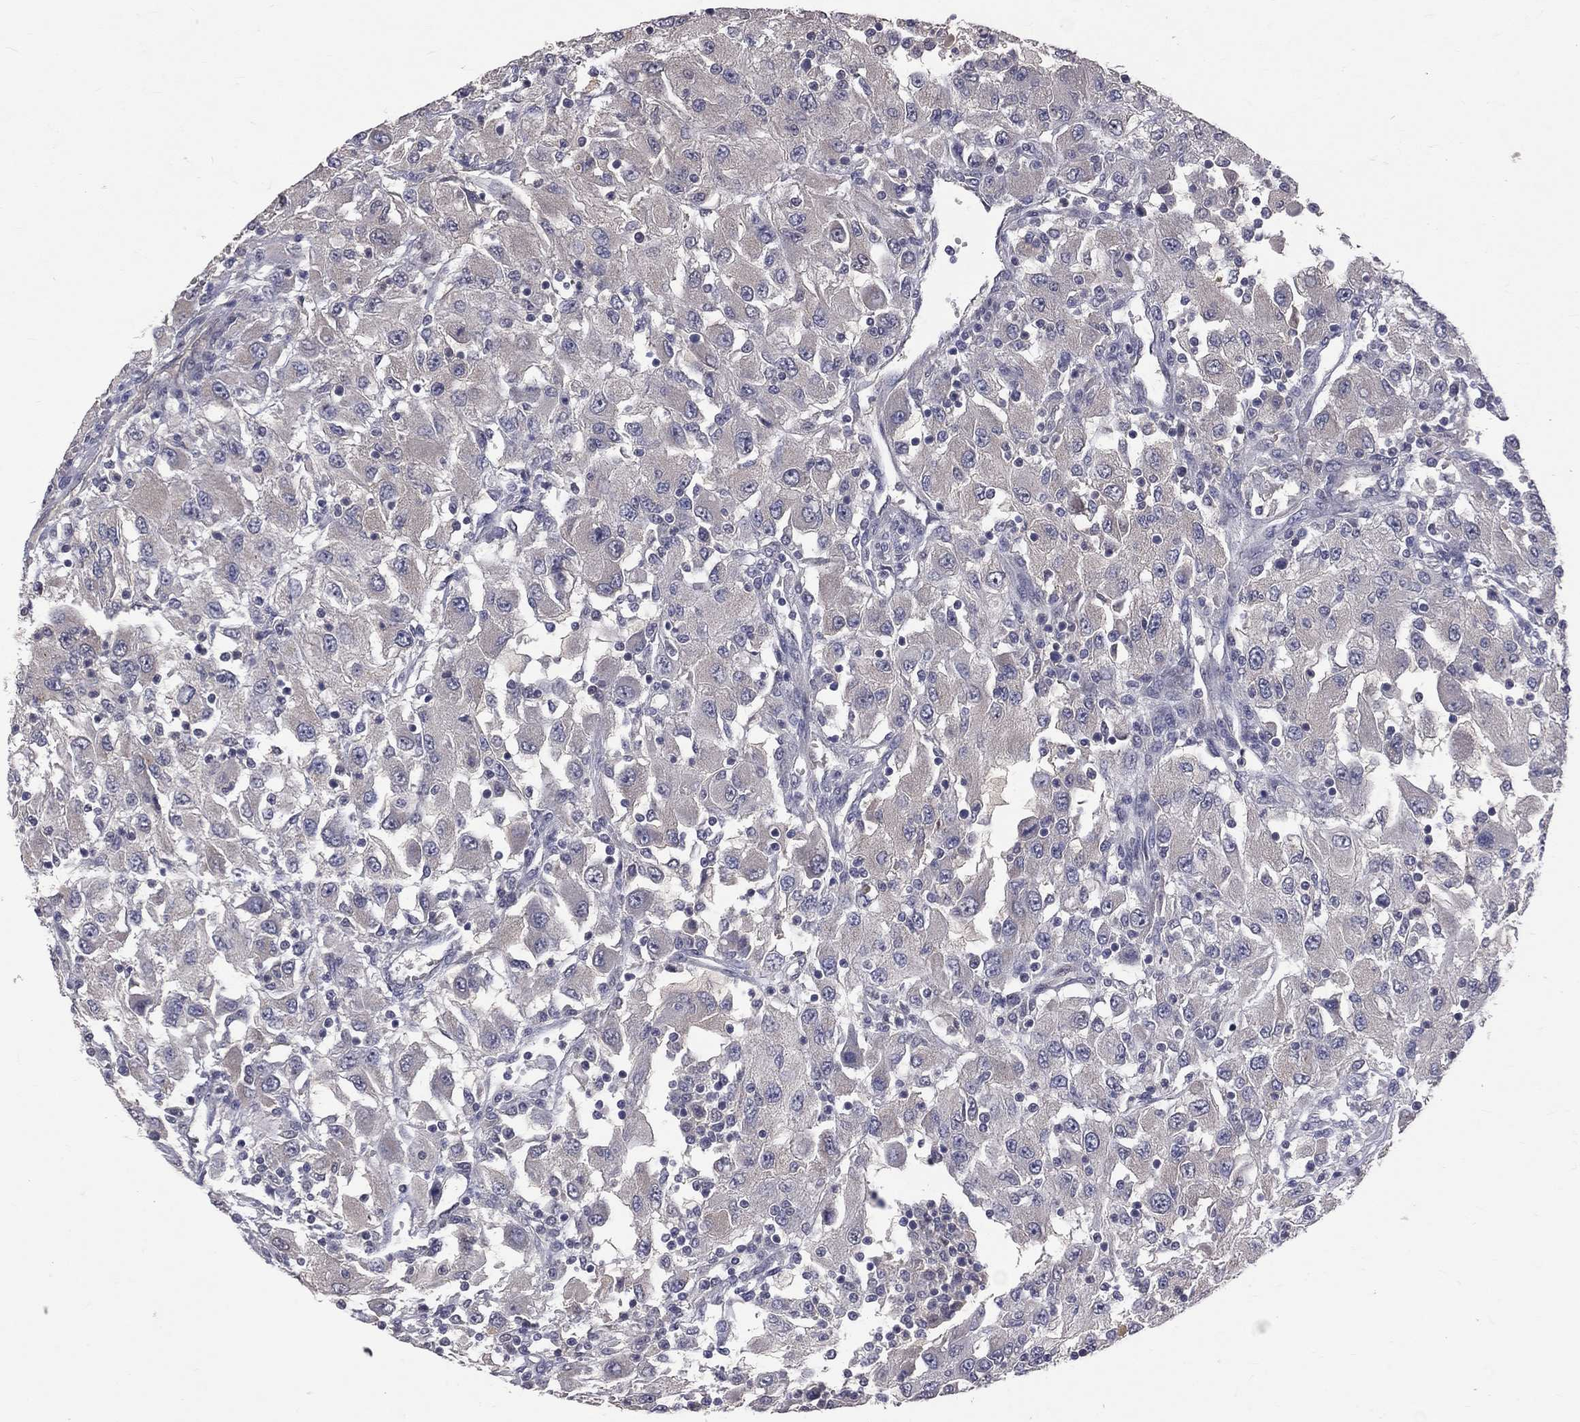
{"staining": {"intensity": "negative", "quantity": "none", "location": "none"}, "tissue": "renal cancer", "cell_type": "Tumor cells", "image_type": "cancer", "snomed": [{"axis": "morphology", "description": "Adenocarcinoma, NOS"}, {"axis": "topography", "description": "Kidney"}], "caption": "This is an immunohistochemistry histopathology image of human adenocarcinoma (renal). There is no positivity in tumor cells.", "gene": "DSG4", "patient": {"sex": "female", "age": 67}}